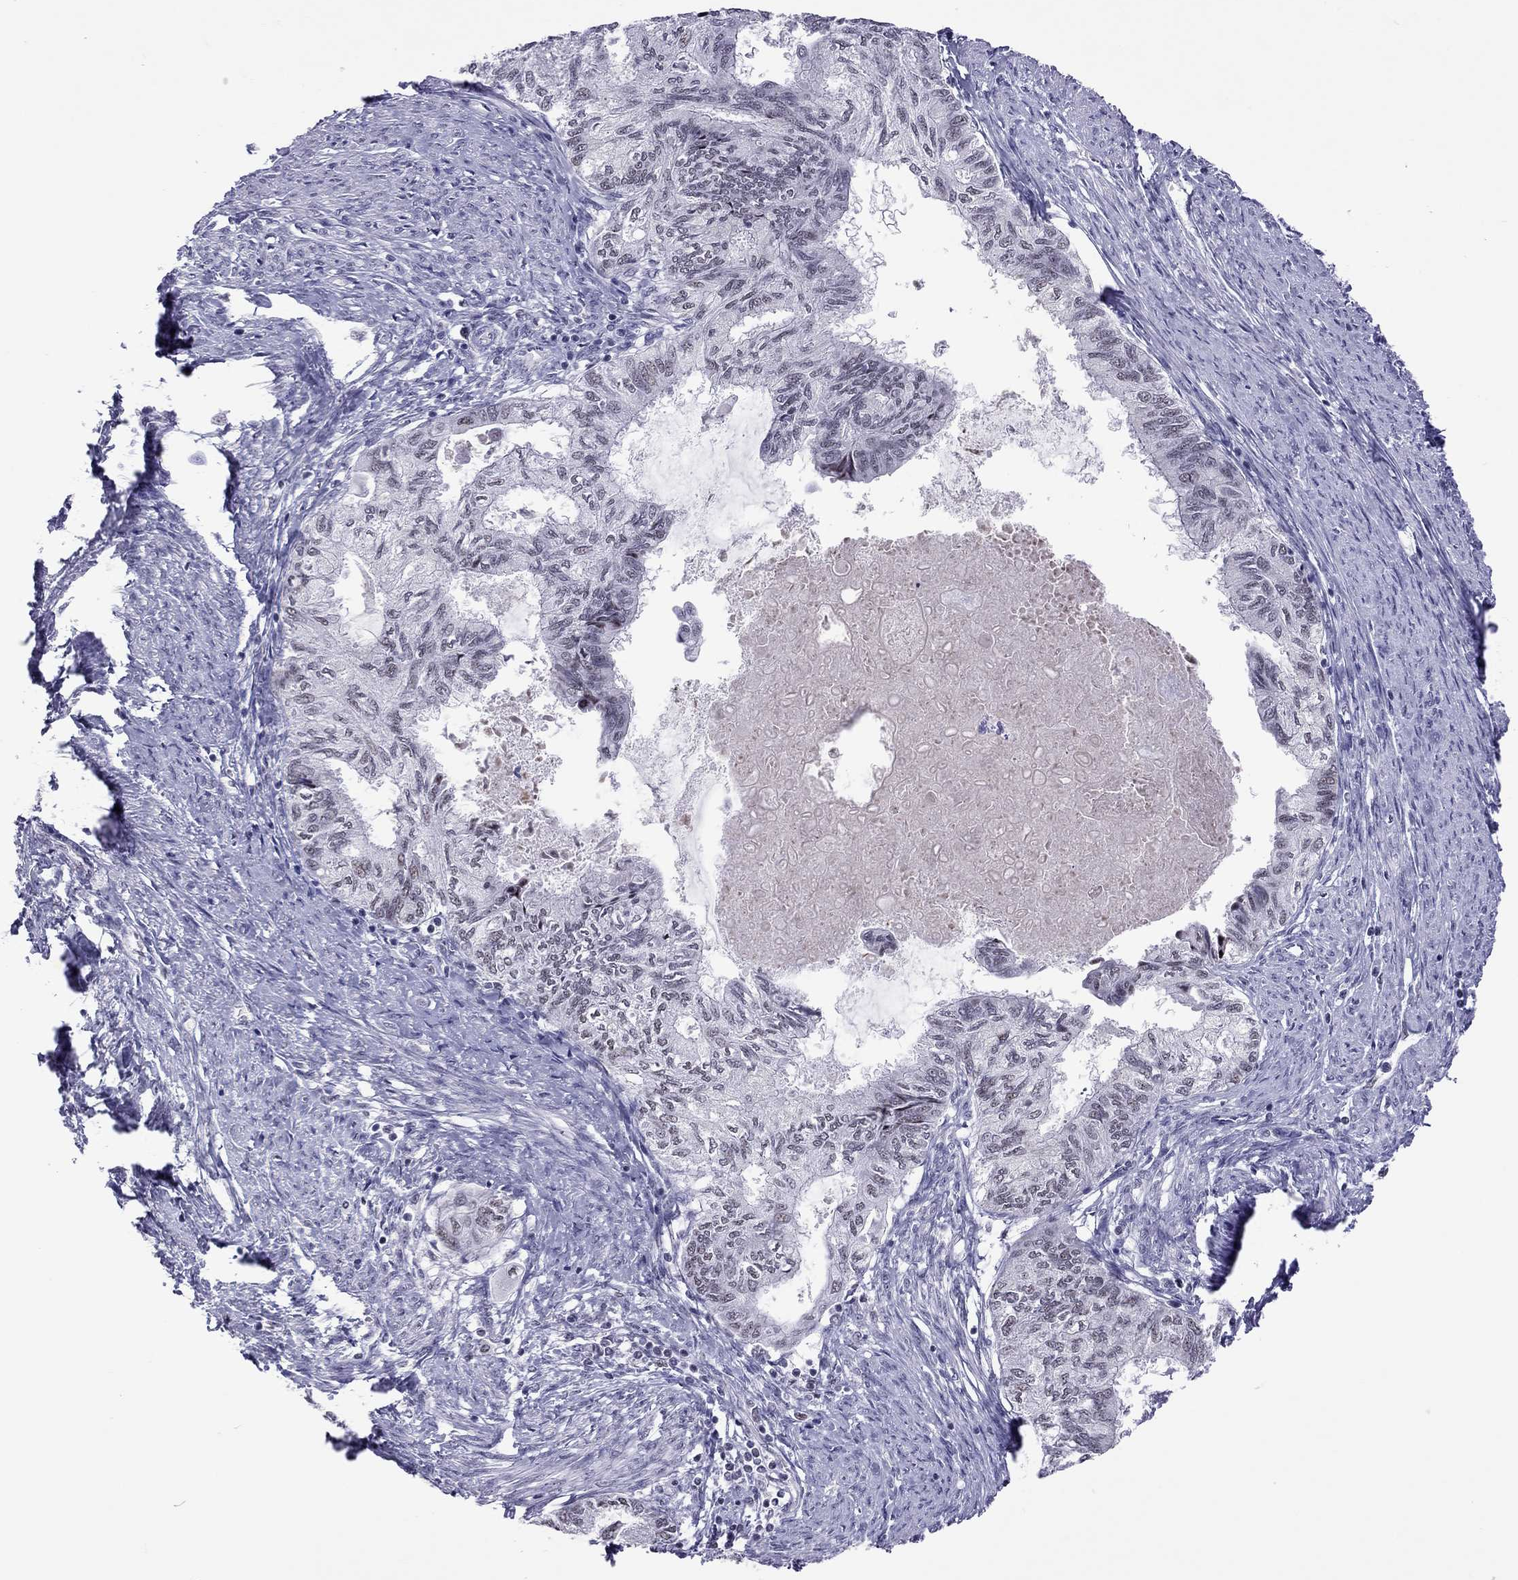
{"staining": {"intensity": "negative", "quantity": "none", "location": "none"}, "tissue": "endometrial cancer", "cell_type": "Tumor cells", "image_type": "cancer", "snomed": [{"axis": "morphology", "description": "Adenocarcinoma, NOS"}, {"axis": "topography", "description": "Endometrium"}], "caption": "A high-resolution image shows immunohistochemistry staining of endometrial adenocarcinoma, which shows no significant staining in tumor cells.", "gene": "PPP1R3A", "patient": {"sex": "female", "age": 86}}